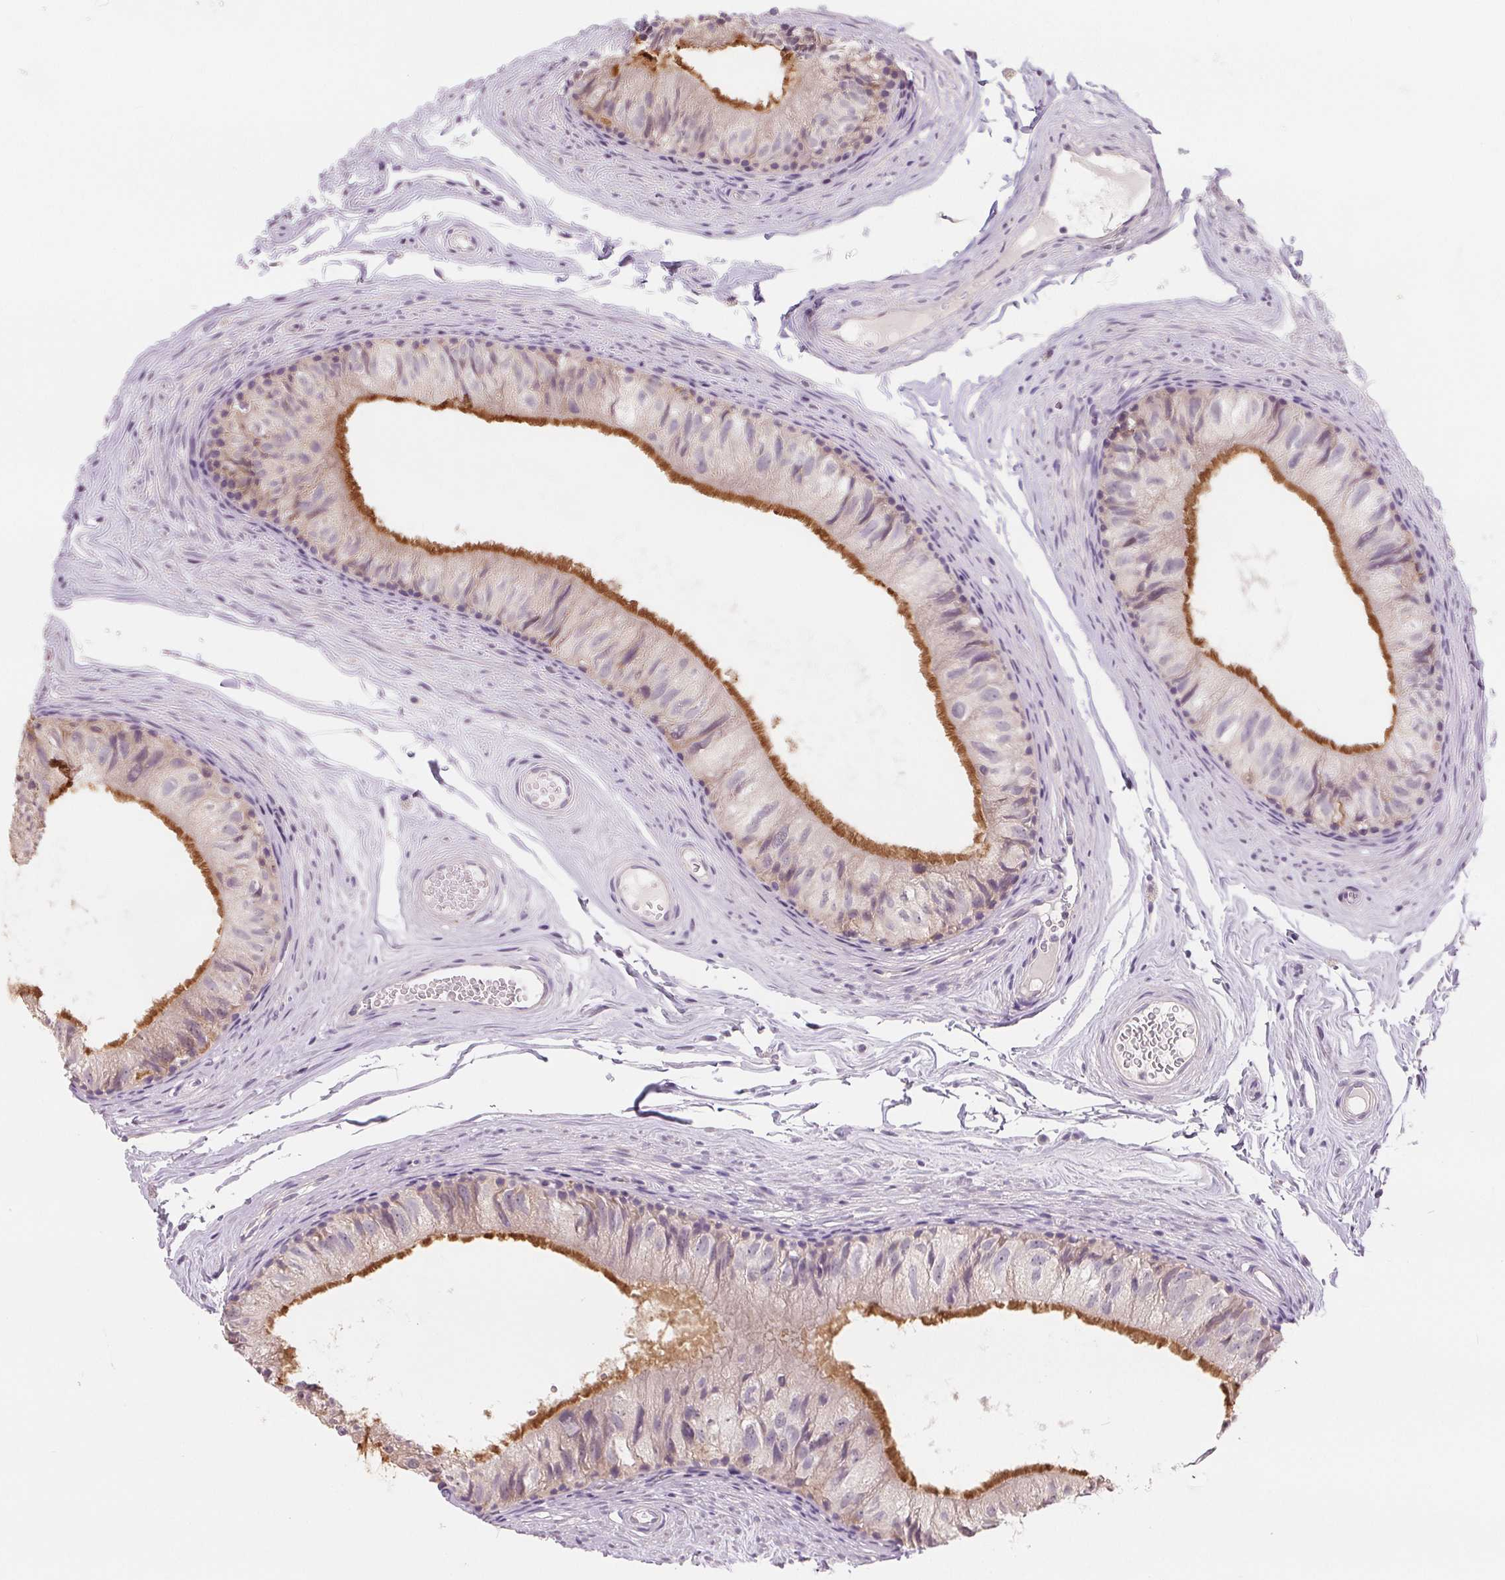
{"staining": {"intensity": "moderate", "quantity": "25%-75%", "location": "cytoplasmic/membranous"}, "tissue": "epididymis", "cell_type": "Glandular cells", "image_type": "normal", "snomed": [{"axis": "morphology", "description": "Normal tissue, NOS"}, {"axis": "topography", "description": "Epididymis"}], "caption": "Epididymis stained for a protein (brown) exhibits moderate cytoplasmic/membranous positive staining in about 25%-75% of glandular cells.", "gene": "VTCN1", "patient": {"sex": "male", "age": 45}}